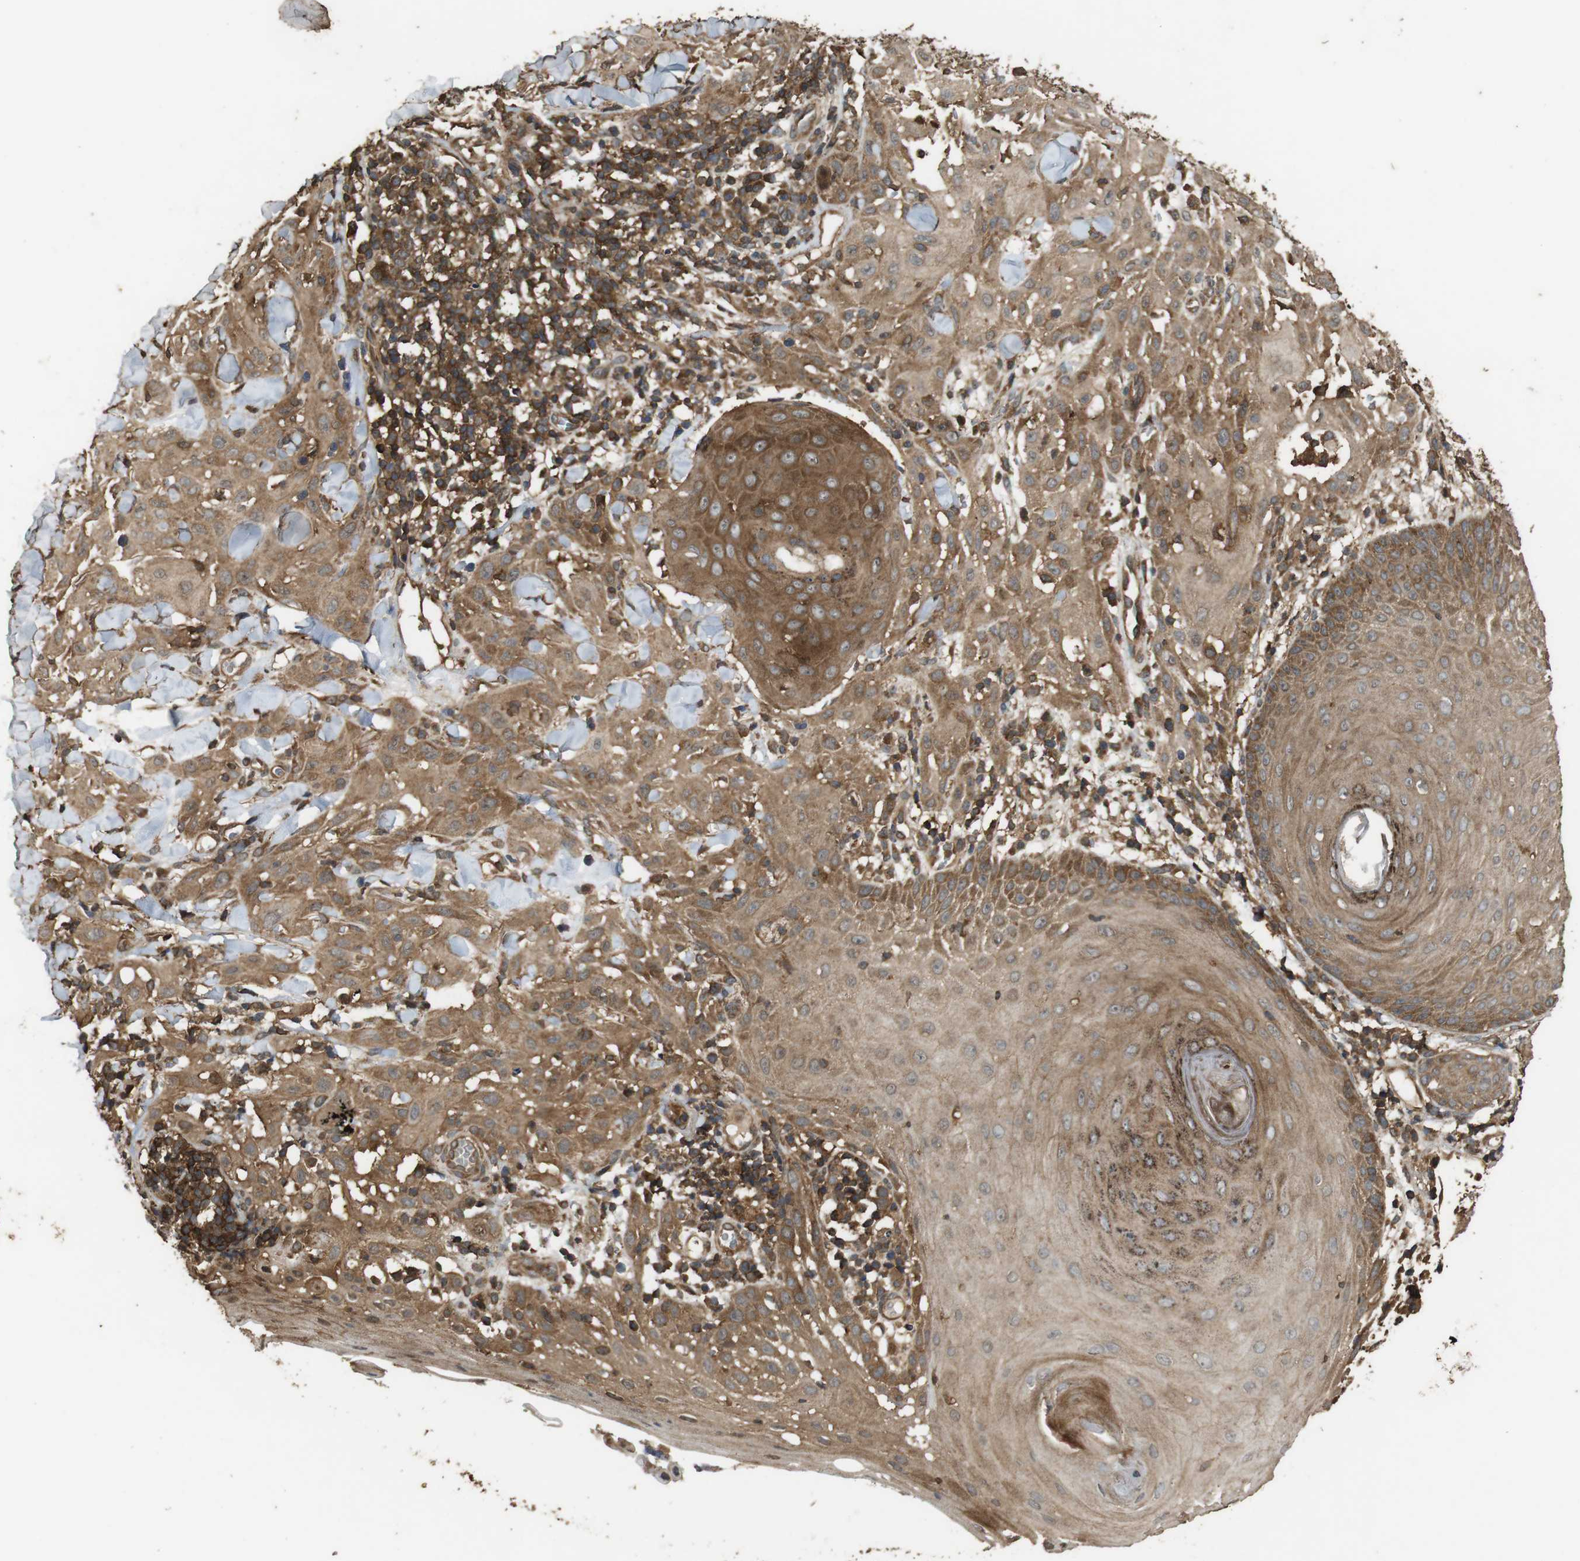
{"staining": {"intensity": "moderate", "quantity": ">75%", "location": "cytoplasmic/membranous"}, "tissue": "skin cancer", "cell_type": "Tumor cells", "image_type": "cancer", "snomed": [{"axis": "morphology", "description": "Squamous cell carcinoma, NOS"}, {"axis": "topography", "description": "Skin"}], "caption": "Skin cancer stained with immunohistochemistry shows moderate cytoplasmic/membranous expression in approximately >75% of tumor cells. The staining is performed using DAB brown chromogen to label protein expression. The nuclei are counter-stained blue using hematoxylin.", "gene": "BAG4", "patient": {"sex": "male", "age": 24}}